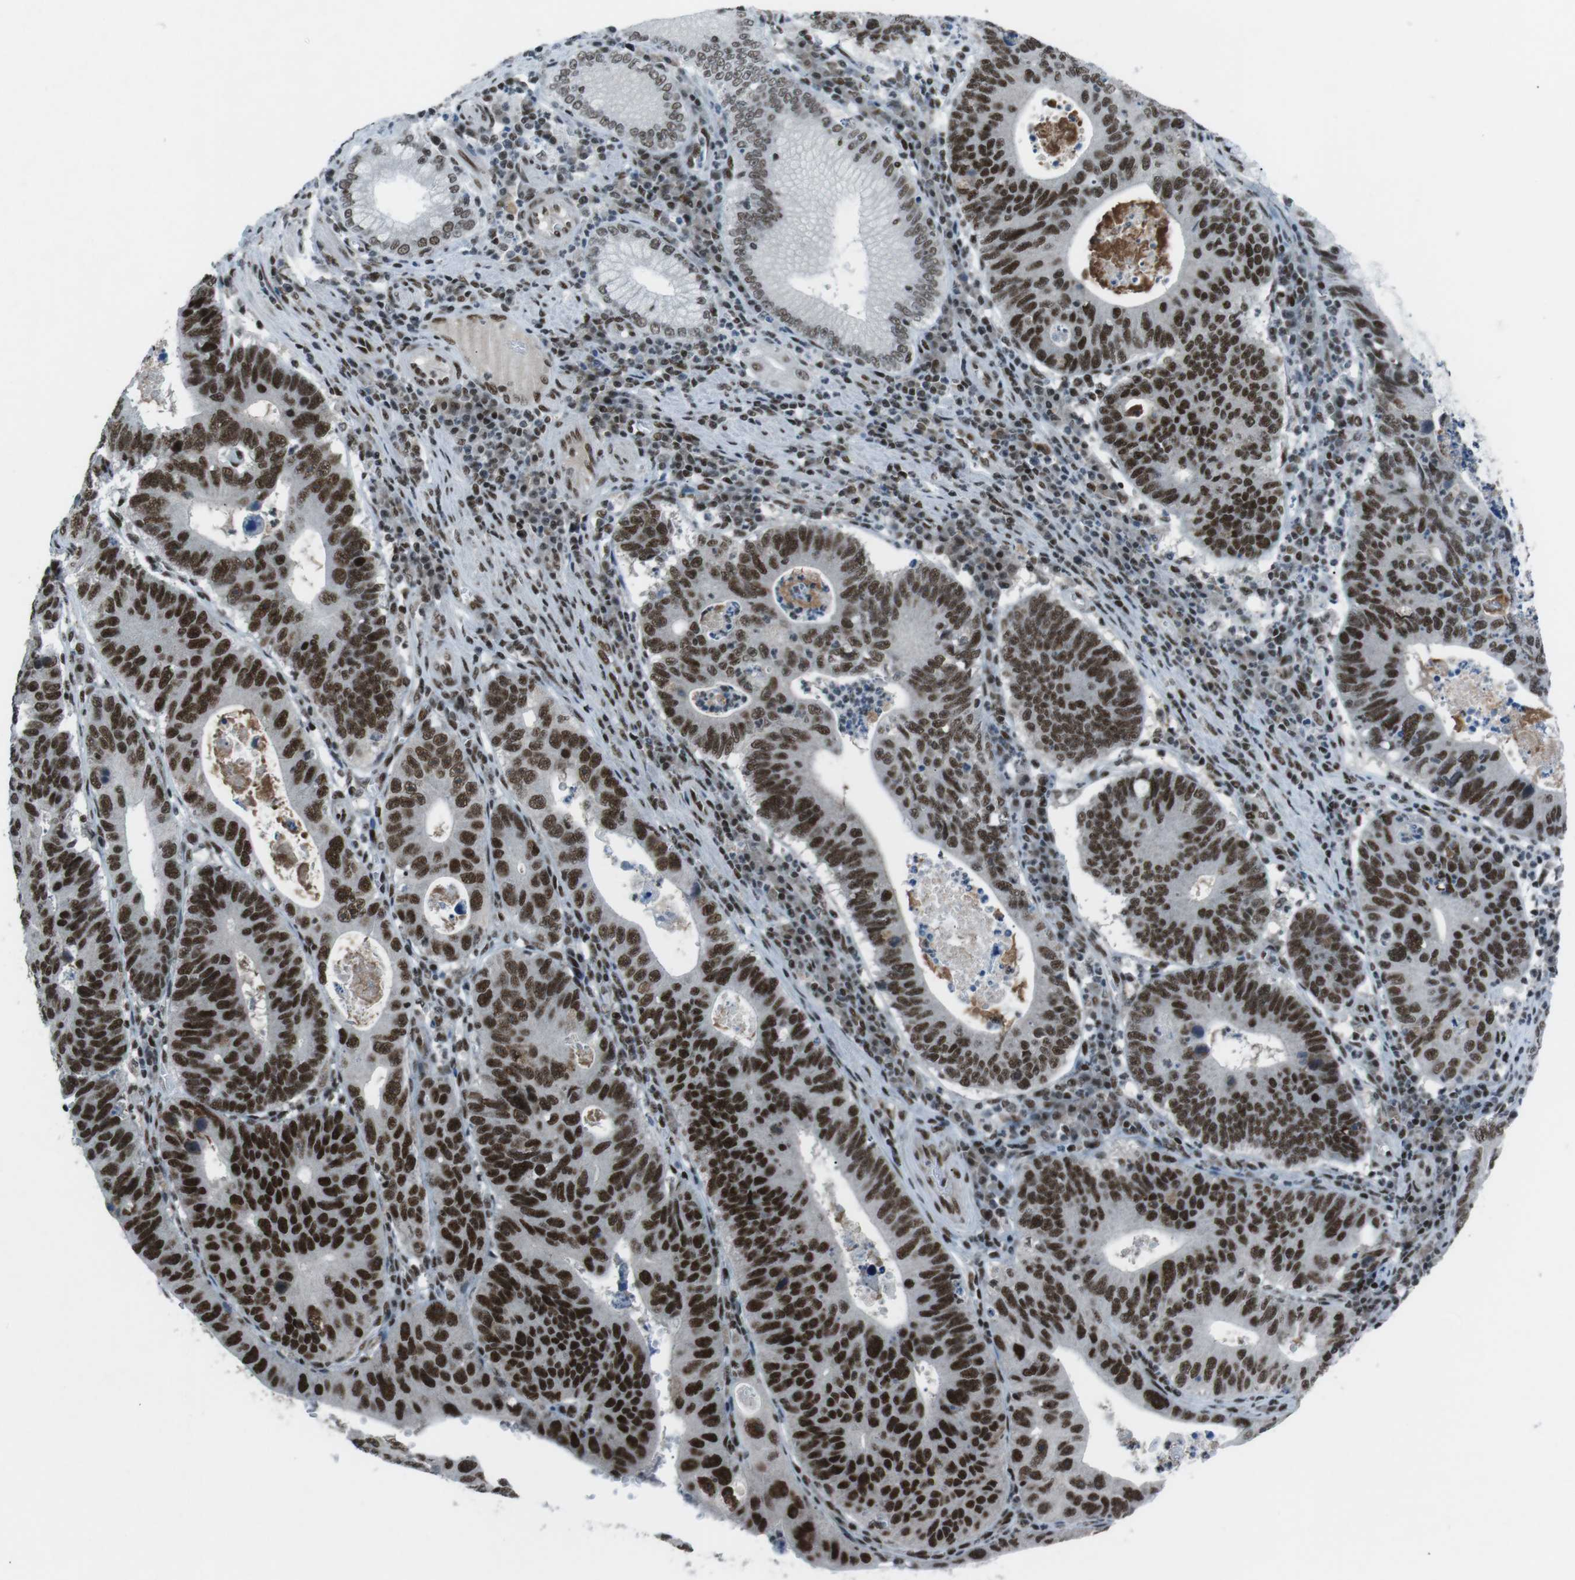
{"staining": {"intensity": "strong", "quantity": ">75%", "location": "nuclear"}, "tissue": "stomach cancer", "cell_type": "Tumor cells", "image_type": "cancer", "snomed": [{"axis": "morphology", "description": "Adenocarcinoma, NOS"}, {"axis": "topography", "description": "Stomach"}], "caption": "Stomach adenocarcinoma stained for a protein (brown) demonstrates strong nuclear positive positivity in approximately >75% of tumor cells.", "gene": "TAF1", "patient": {"sex": "male", "age": 59}}